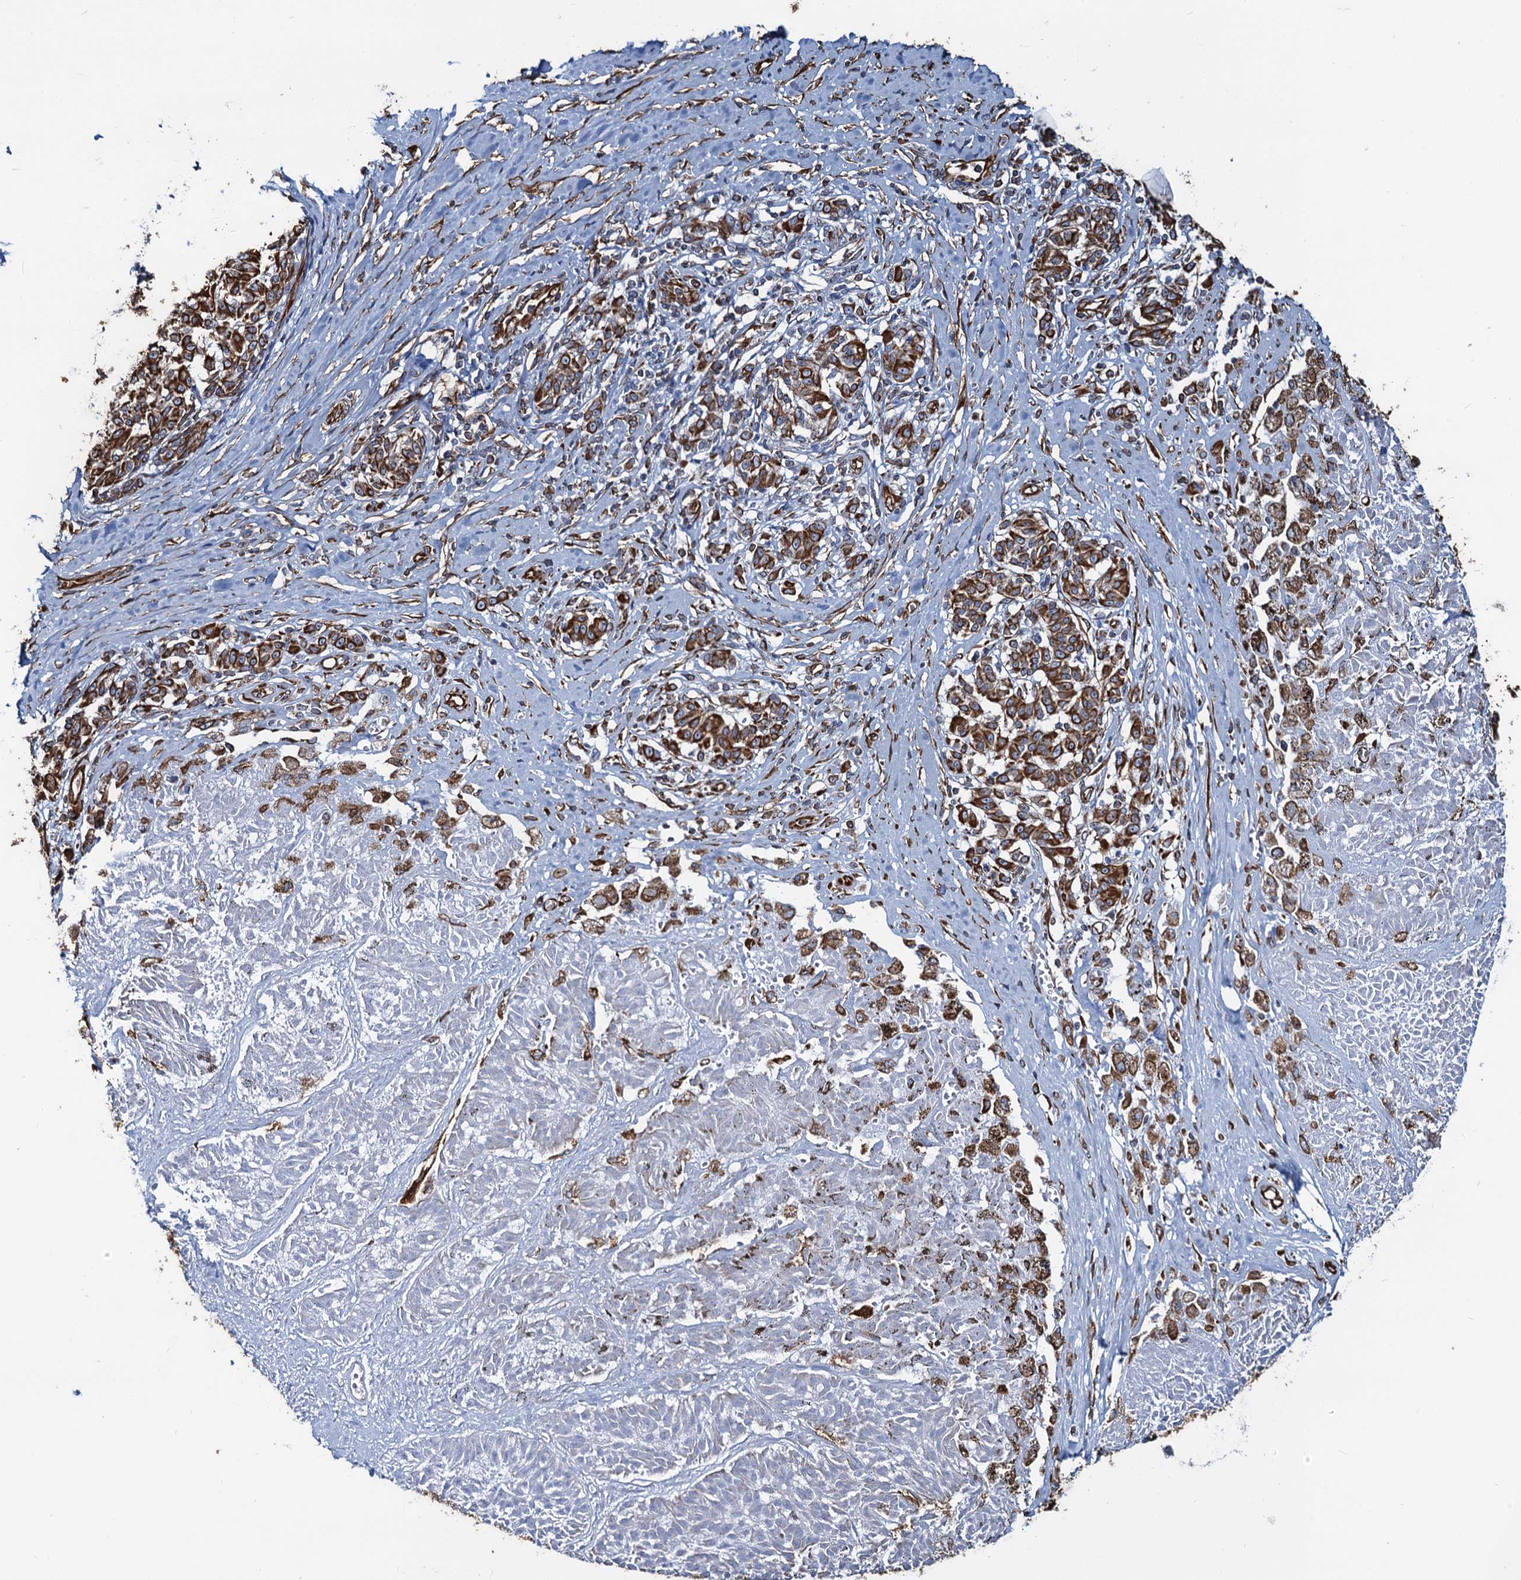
{"staining": {"intensity": "strong", "quantity": ">75%", "location": "cytoplasmic/membranous"}, "tissue": "melanoma", "cell_type": "Tumor cells", "image_type": "cancer", "snomed": [{"axis": "morphology", "description": "Malignant melanoma, NOS"}, {"axis": "topography", "description": "Skin"}], "caption": "Immunohistochemical staining of melanoma reveals high levels of strong cytoplasmic/membranous protein staining in about >75% of tumor cells.", "gene": "PGM2", "patient": {"sex": "female", "age": 72}}